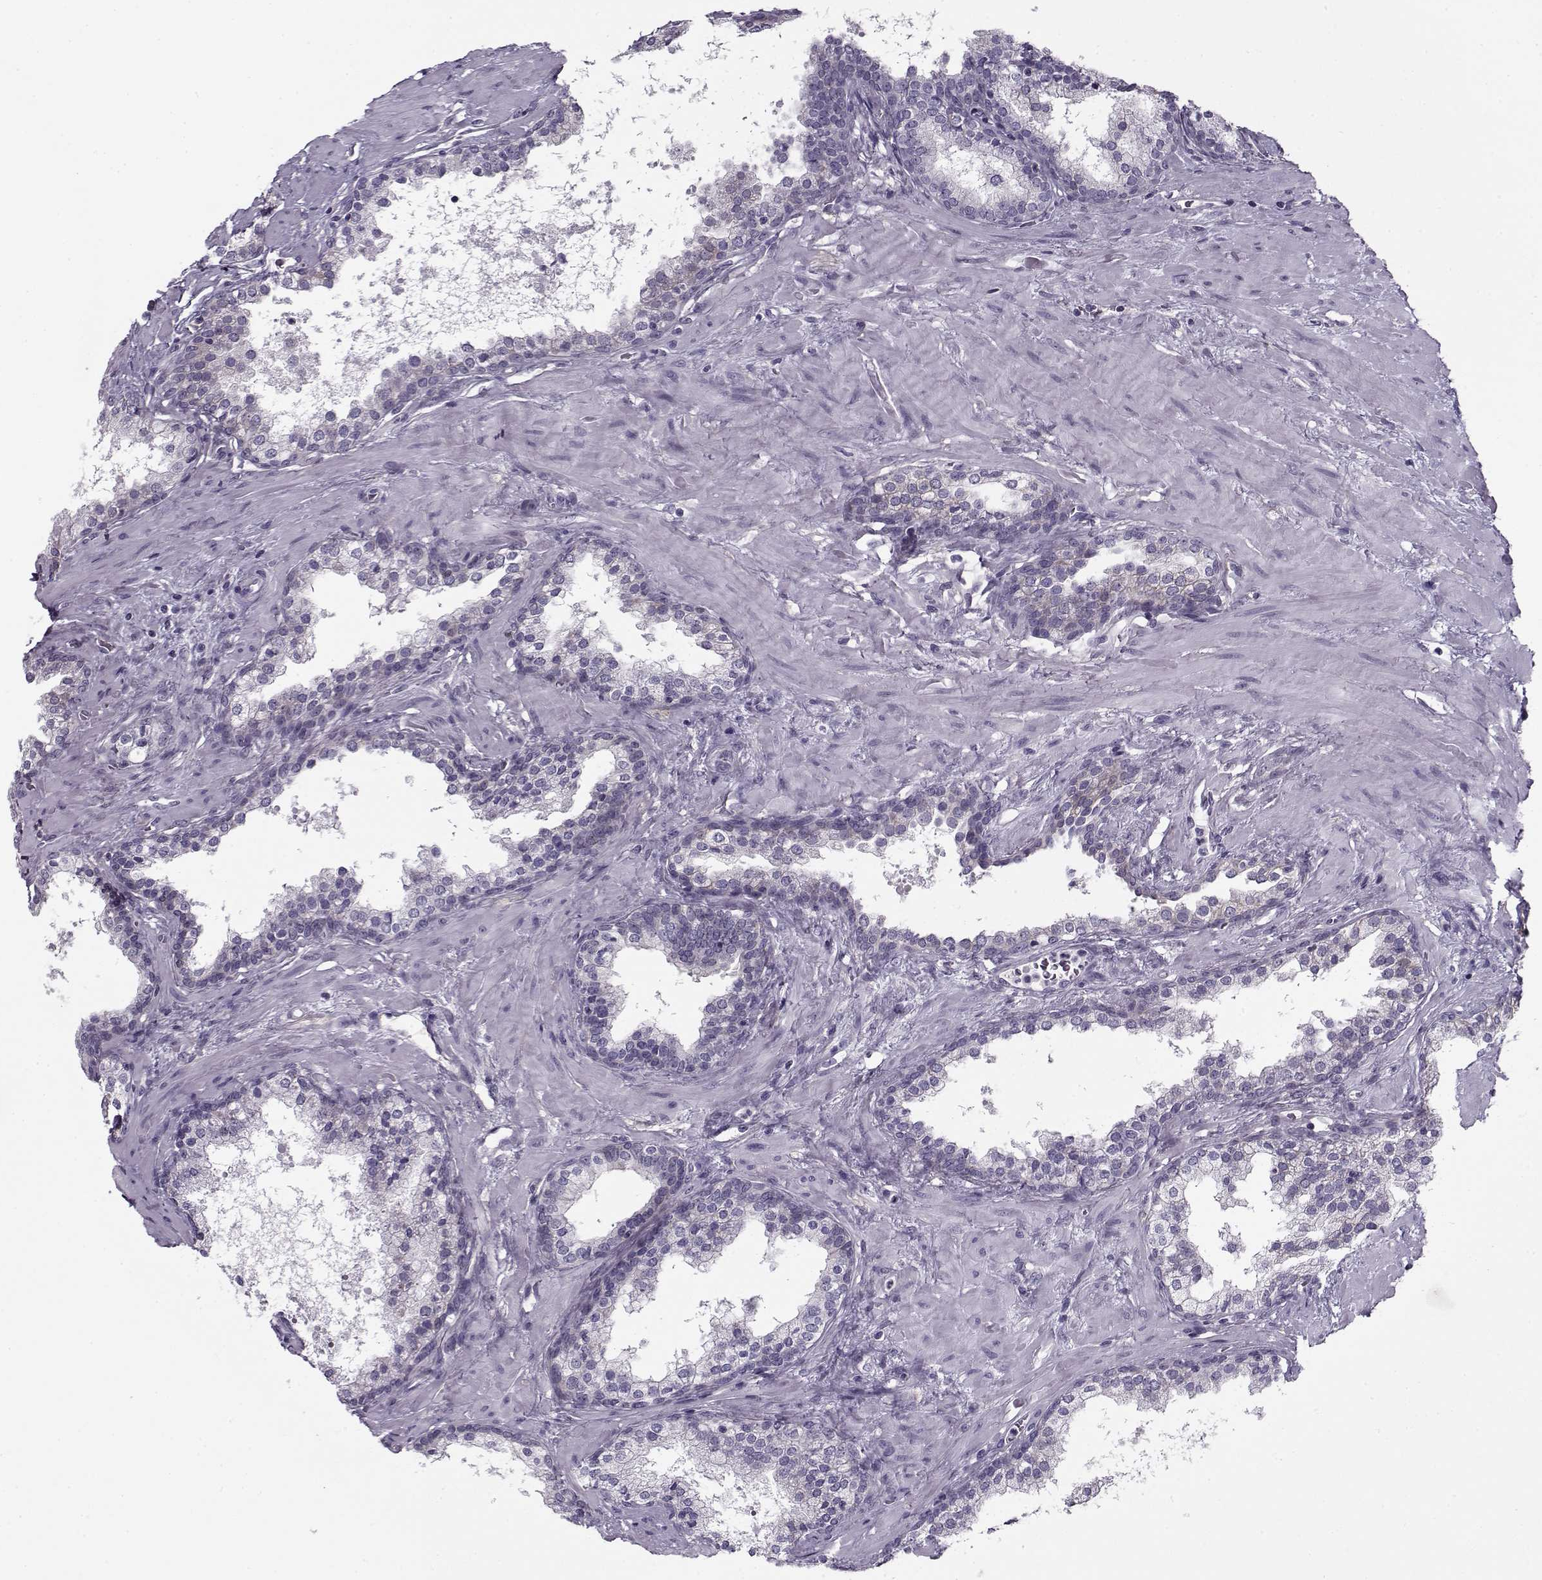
{"staining": {"intensity": "negative", "quantity": "none", "location": "none"}, "tissue": "prostate cancer", "cell_type": "Tumor cells", "image_type": "cancer", "snomed": [{"axis": "morphology", "description": "Adenocarcinoma, NOS"}, {"axis": "topography", "description": "Prostate"}], "caption": "Immunohistochemical staining of prostate adenocarcinoma demonstrates no significant expression in tumor cells. (Immunohistochemistry (ihc), brightfield microscopy, high magnification).", "gene": "PP2D1", "patient": {"sex": "male", "age": 66}}